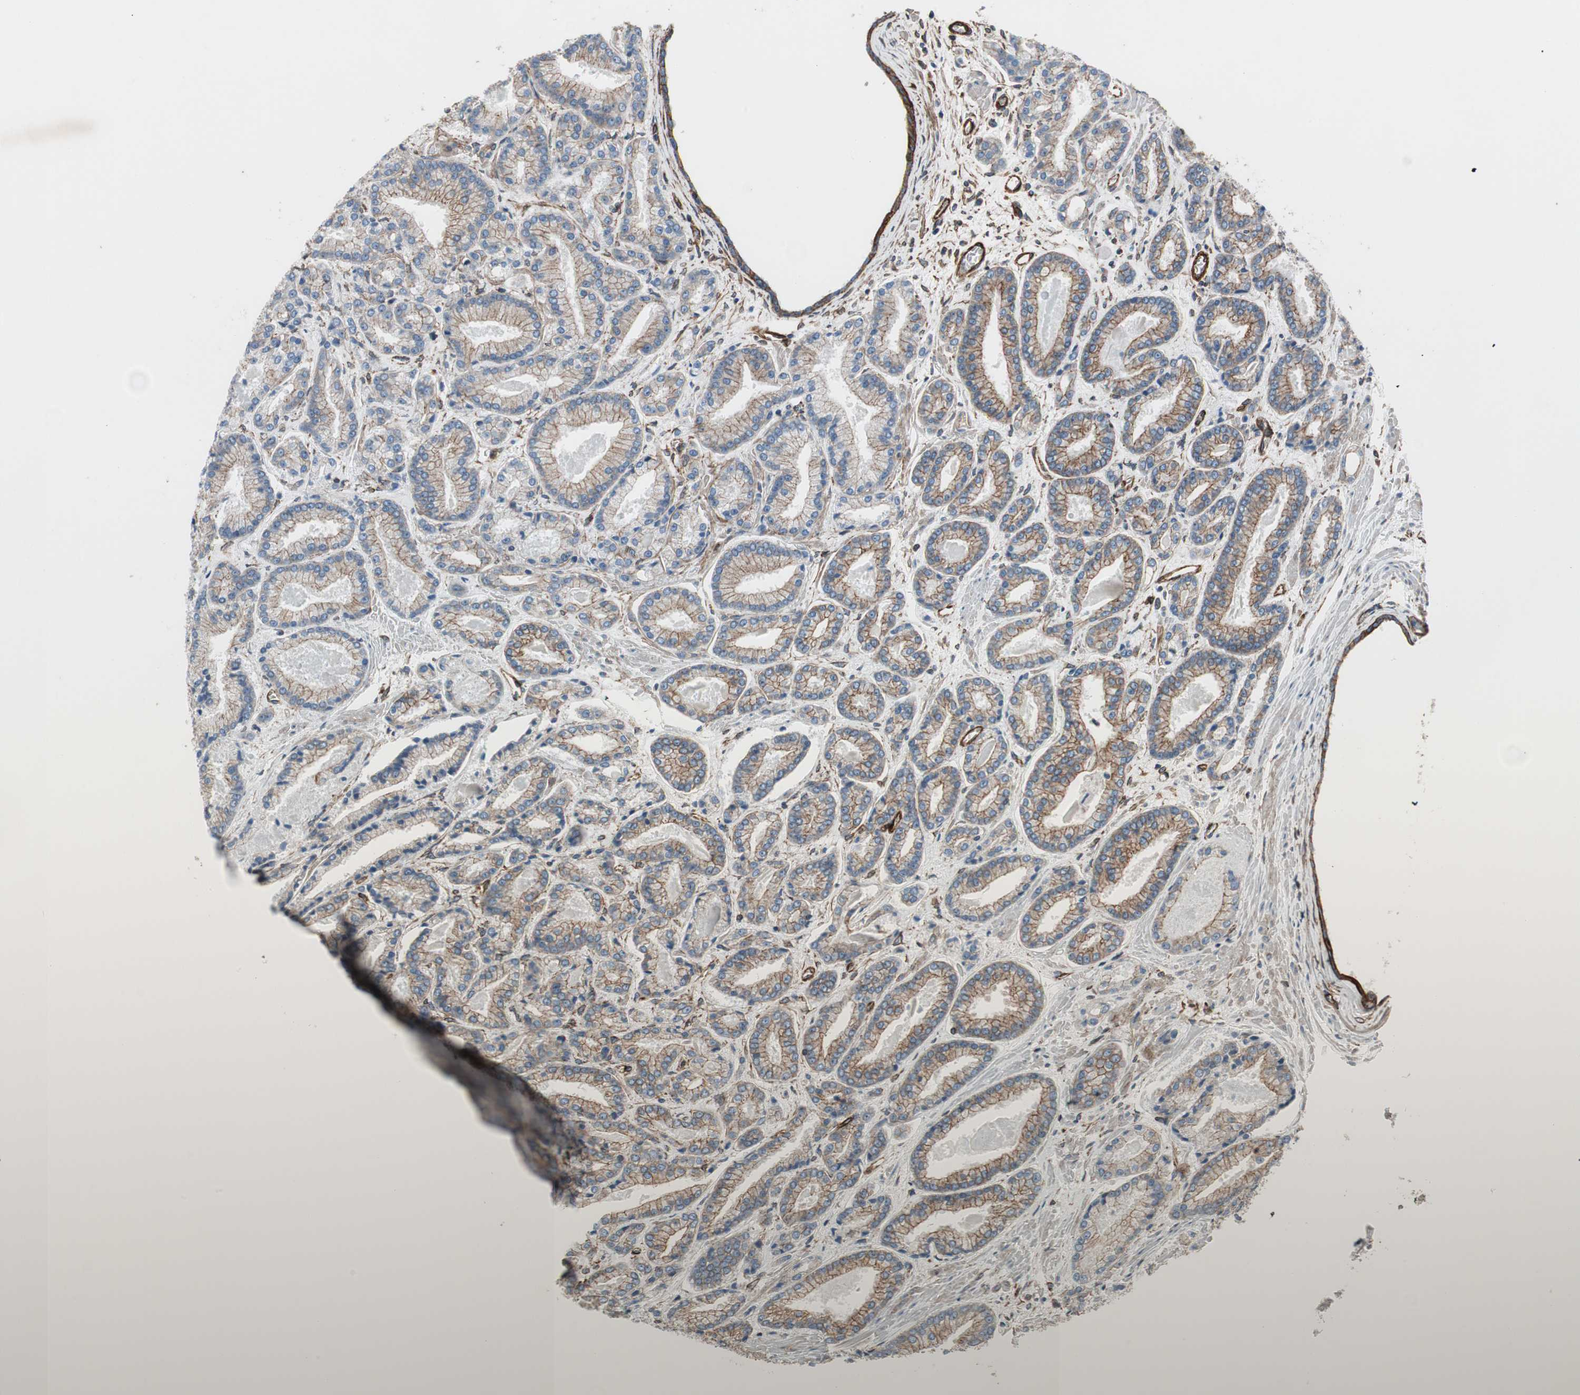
{"staining": {"intensity": "moderate", "quantity": ">75%", "location": "cytoplasmic/membranous"}, "tissue": "prostate cancer", "cell_type": "Tumor cells", "image_type": "cancer", "snomed": [{"axis": "morphology", "description": "Adenocarcinoma, Low grade"}, {"axis": "topography", "description": "Prostate"}], "caption": "Protein expression analysis of human prostate low-grade adenocarcinoma reveals moderate cytoplasmic/membranous positivity in approximately >75% of tumor cells.", "gene": "TCTA", "patient": {"sex": "male", "age": 59}}